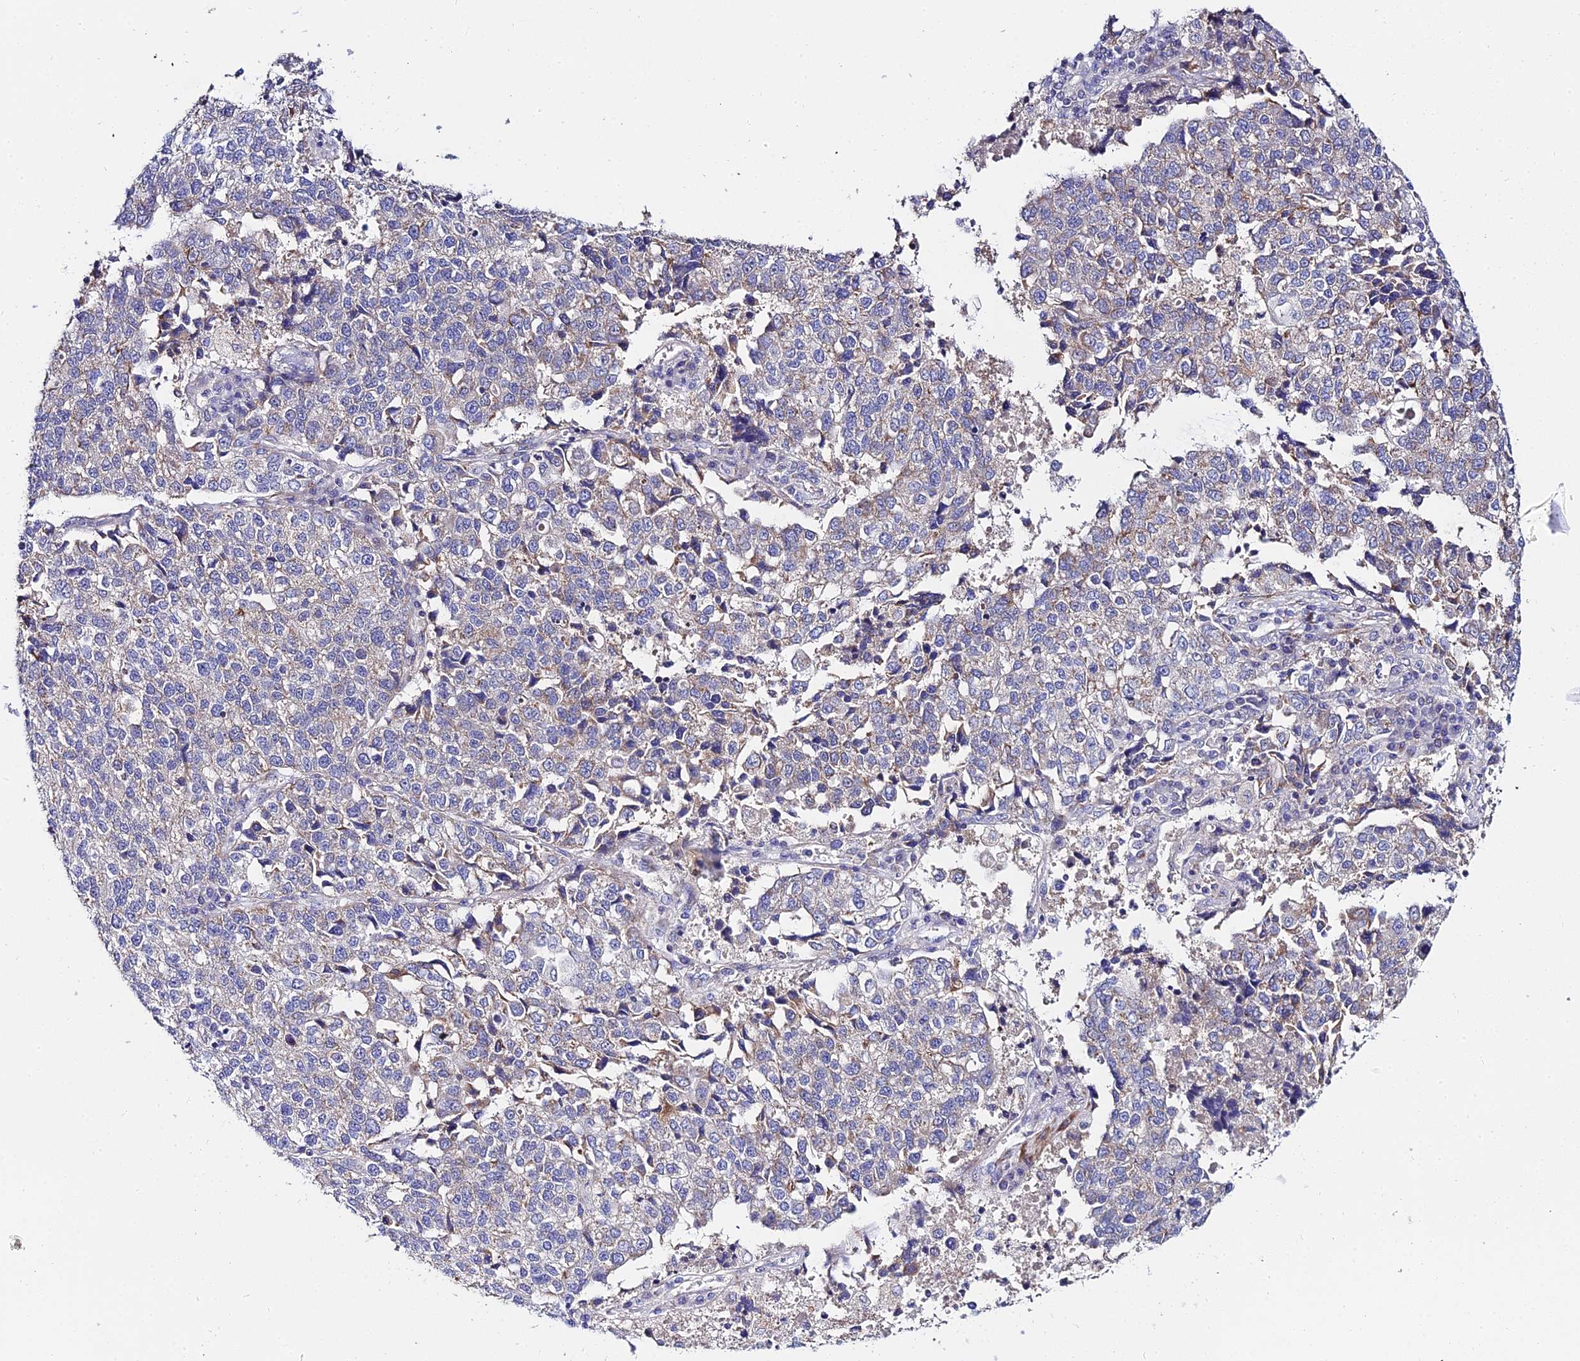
{"staining": {"intensity": "weak", "quantity": "<25%", "location": "cytoplasmic/membranous"}, "tissue": "lung cancer", "cell_type": "Tumor cells", "image_type": "cancer", "snomed": [{"axis": "morphology", "description": "Adenocarcinoma, NOS"}, {"axis": "topography", "description": "Lung"}], "caption": "Adenocarcinoma (lung) stained for a protein using immunohistochemistry (IHC) exhibits no expression tumor cells.", "gene": "ACOT2", "patient": {"sex": "male", "age": 49}}